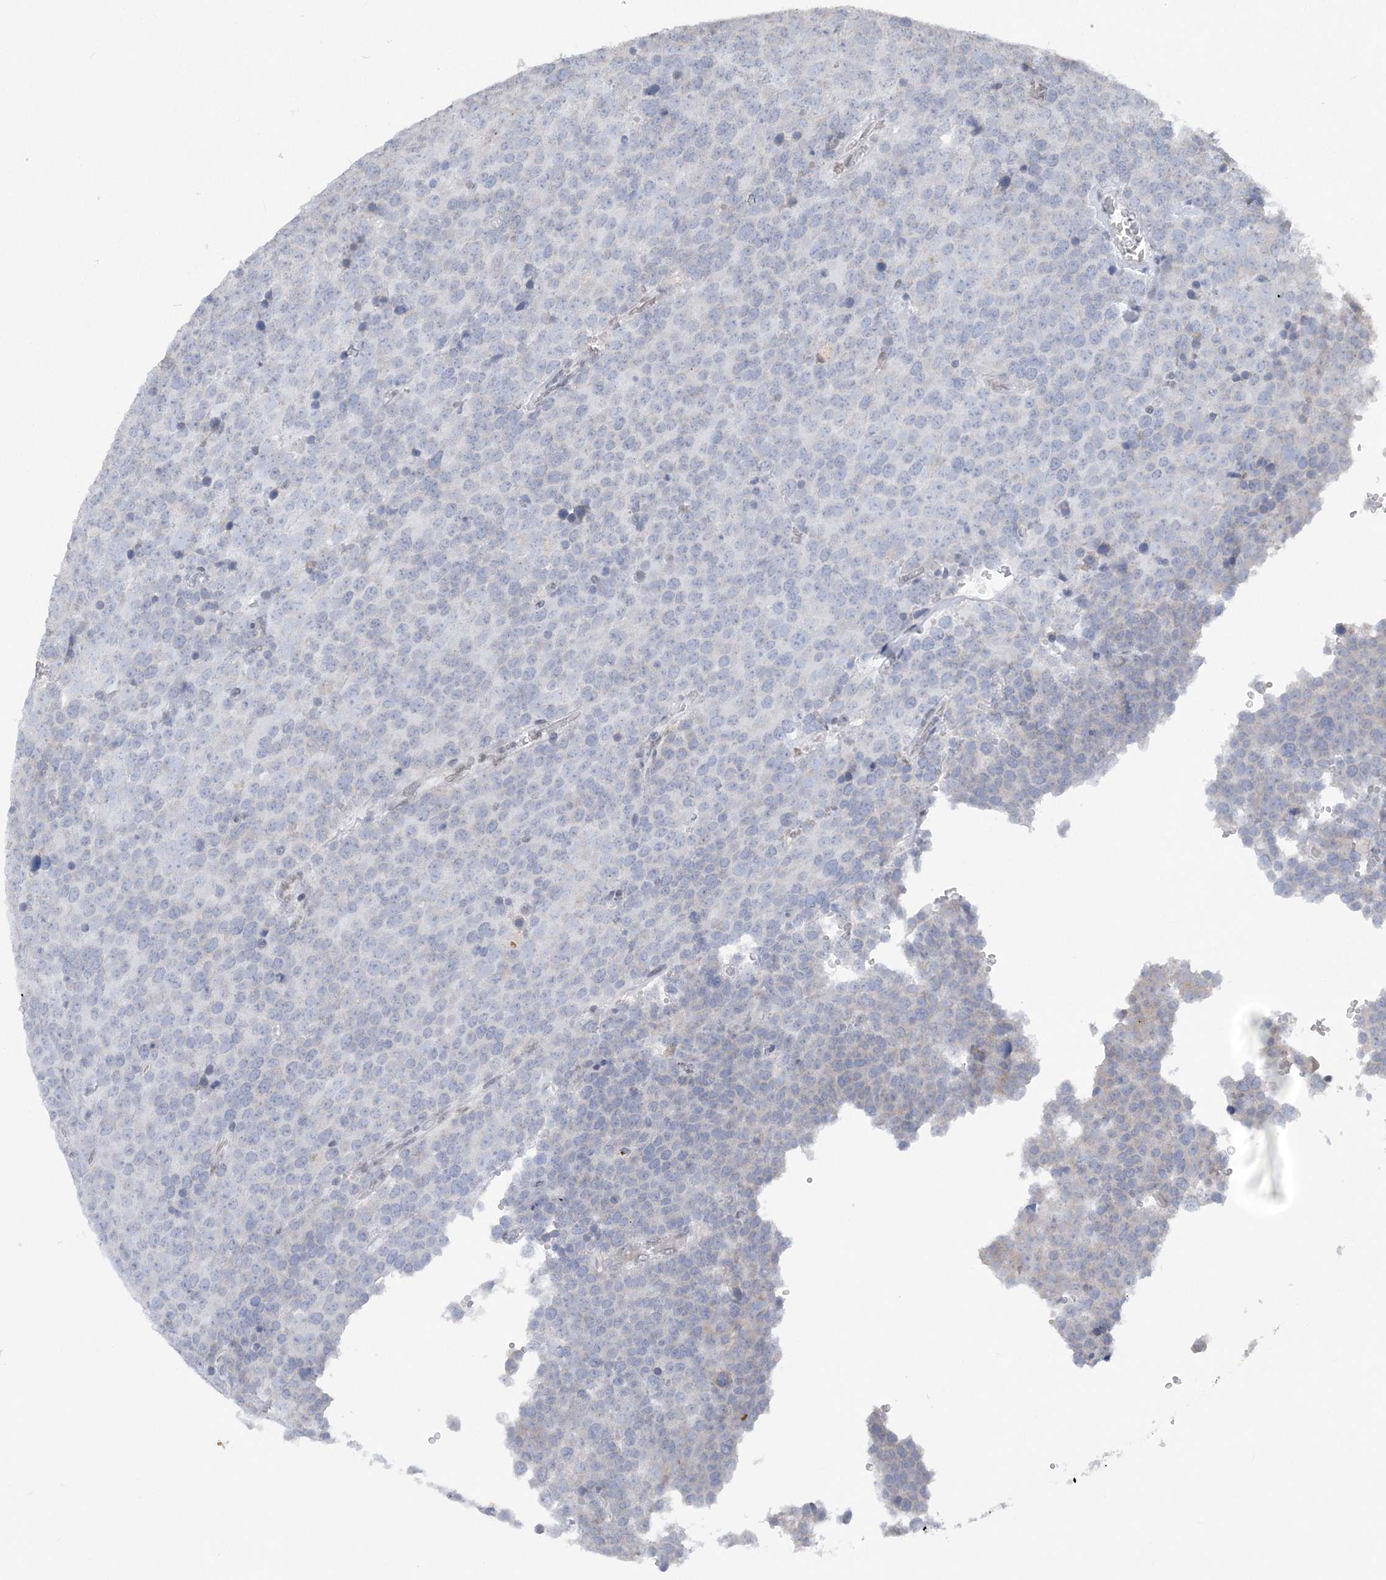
{"staining": {"intensity": "negative", "quantity": "none", "location": "none"}, "tissue": "testis cancer", "cell_type": "Tumor cells", "image_type": "cancer", "snomed": [{"axis": "morphology", "description": "Seminoma, NOS"}, {"axis": "topography", "description": "Testis"}], "caption": "Immunohistochemical staining of testis cancer (seminoma) reveals no significant positivity in tumor cells.", "gene": "ZBTB7A", "patient": {"sex": "male", "age": 71}}